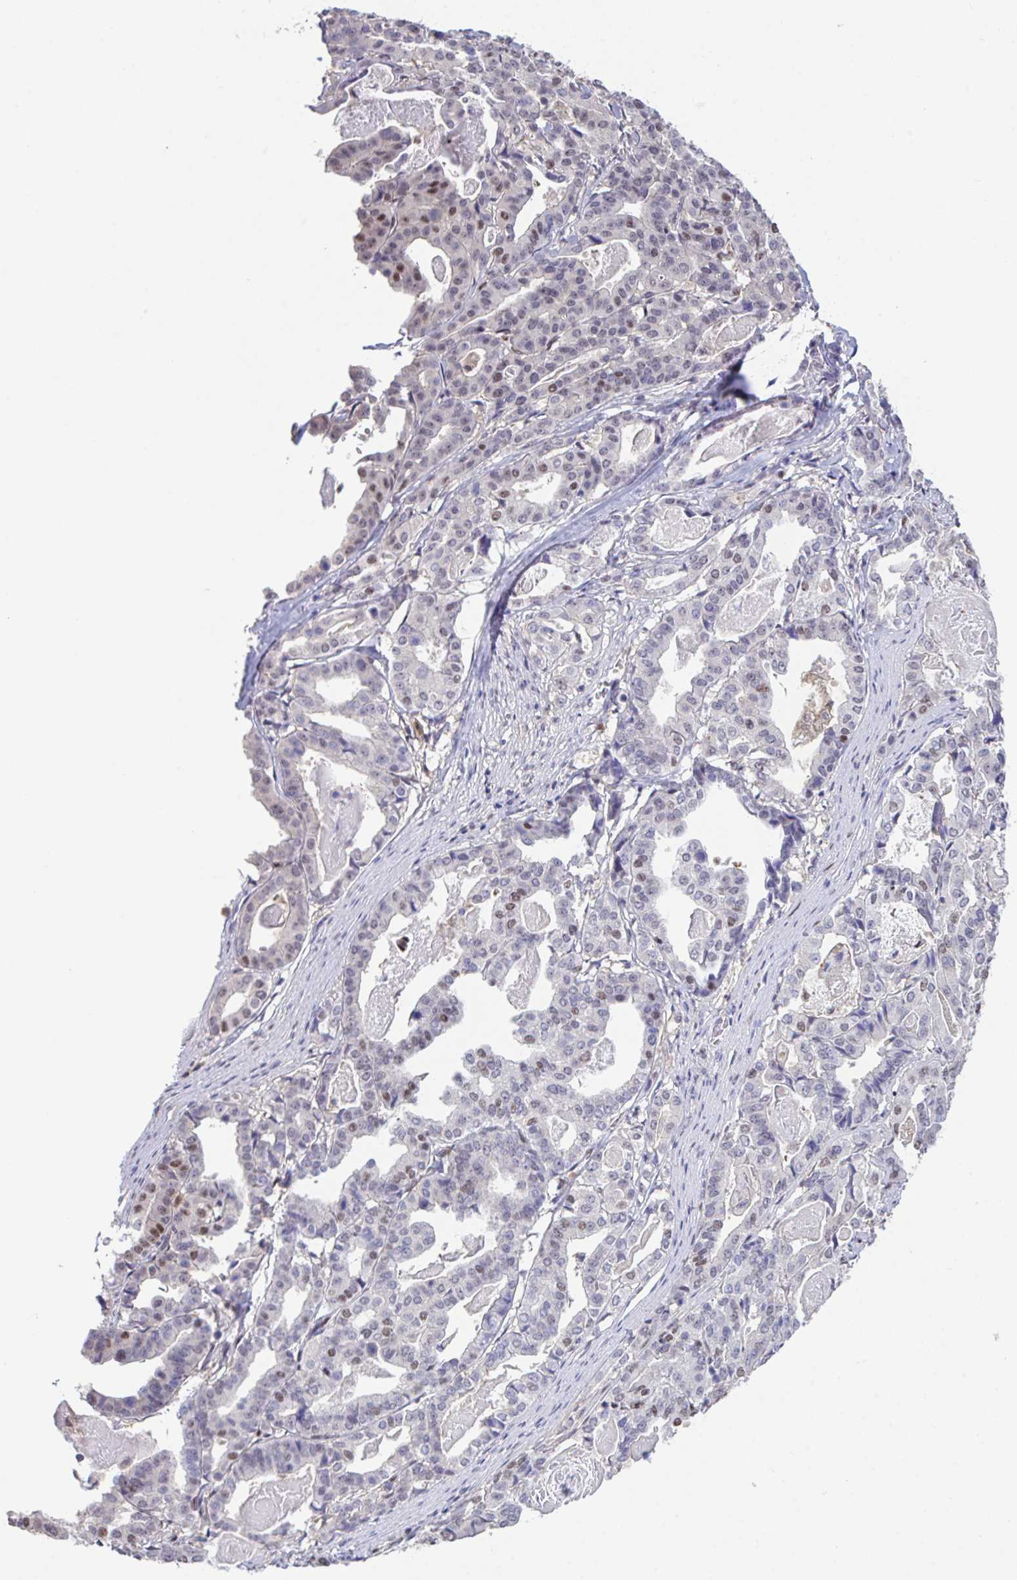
{"staining": {"intensity": "weak", "quantity": "25%-75%", "location": "nuclear"}, "tissue": "stomach cancer", "cell_type": "Tumor cells", "image_type": "cancer", "snomed": [{"axis": "morphology", "description": "Adenocarcinoma, NOS"}, {"axis": "topography", "description": "Stomach"}], "caption": "Protein analysis of adenocarcinoma (stomach) tissue demonstrates weak nuclear staining in approximately 25%-75% of tumor cells.", "gene": "OR6K3", "patient": {"sex": "male", "age": 48}}